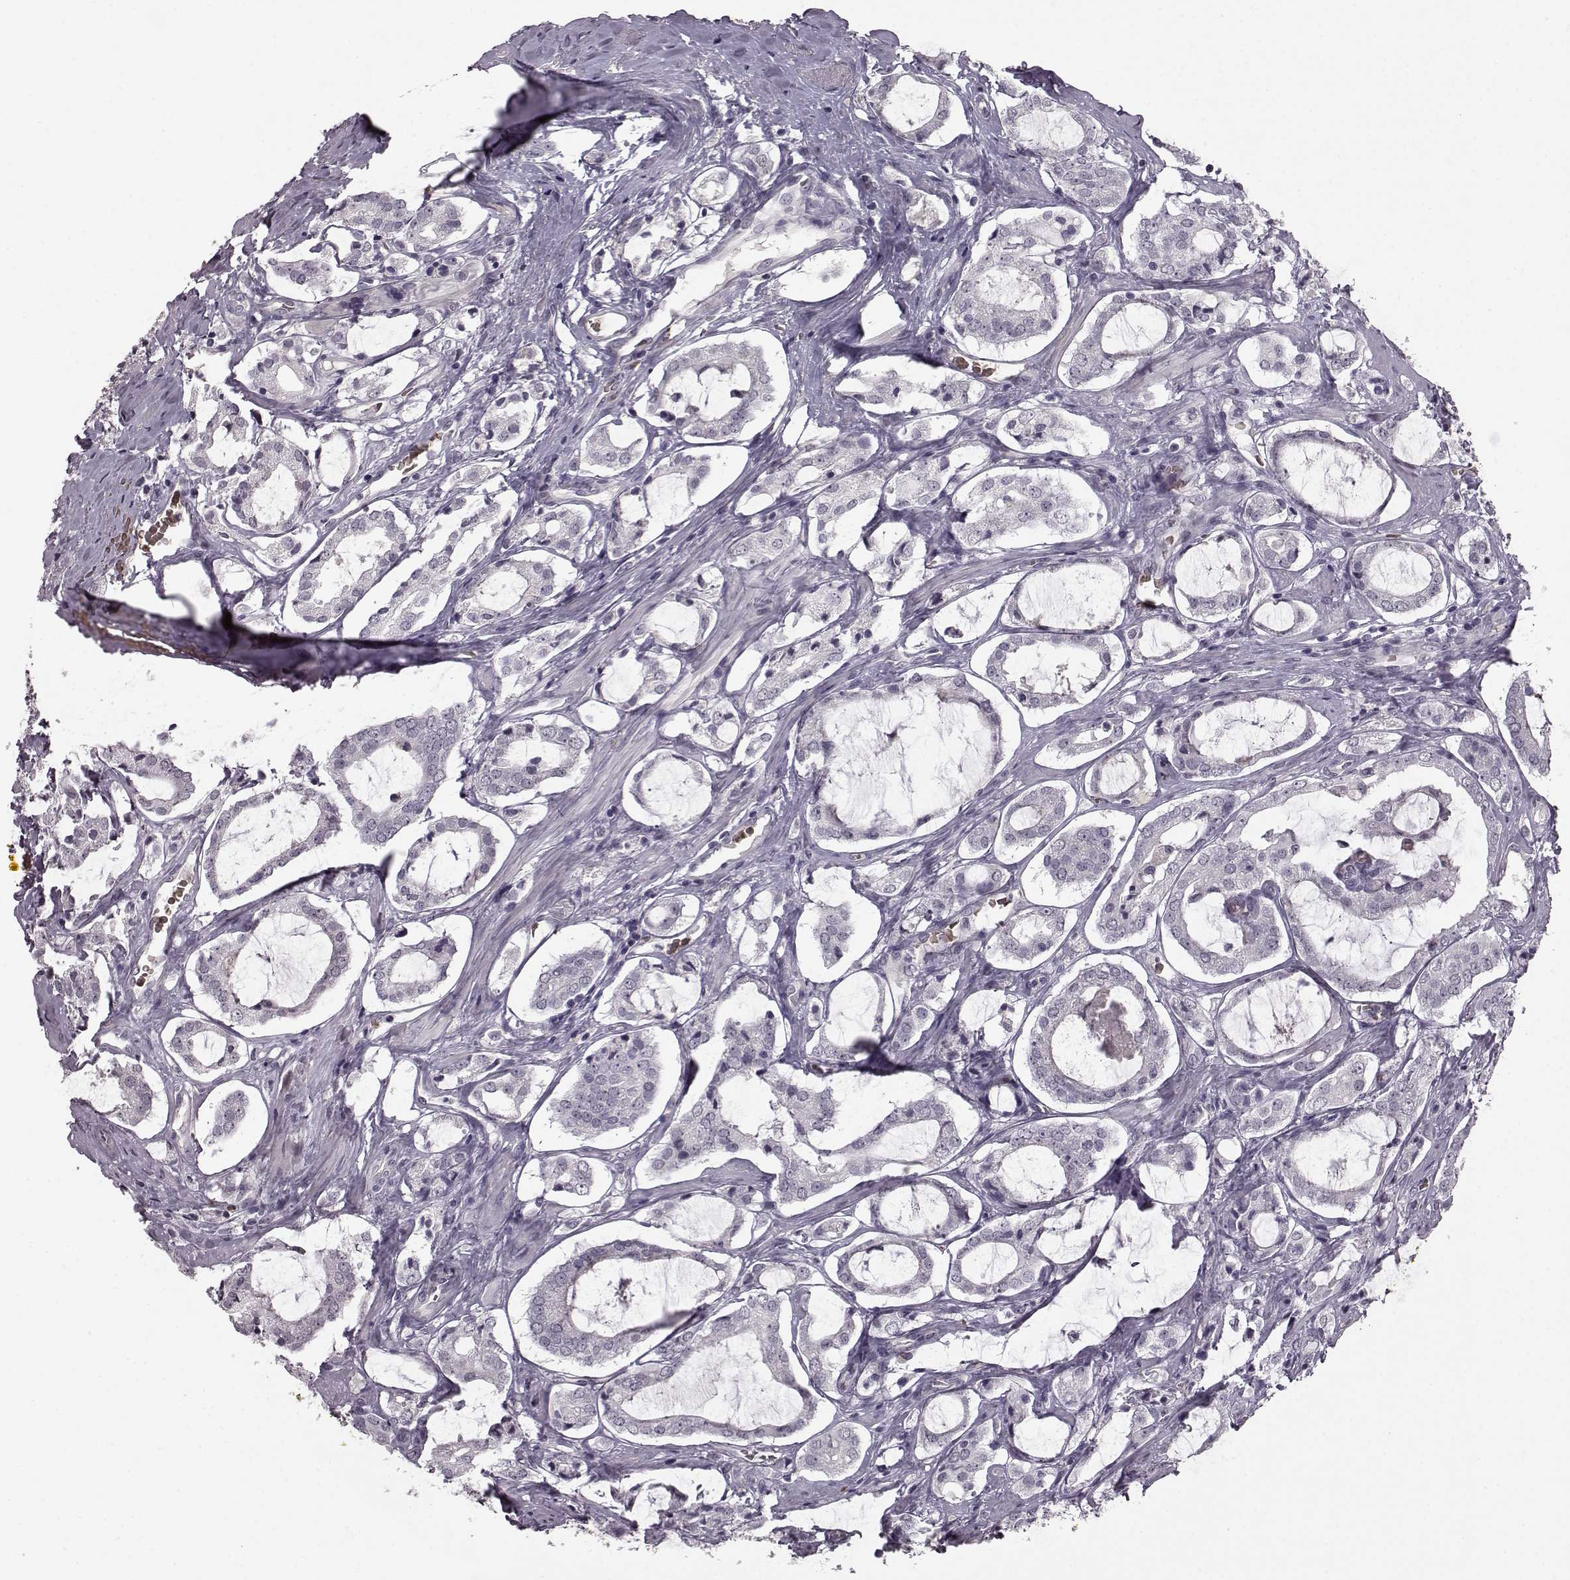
{"staining": {"intensity": "negative", "quantity": "none", "location": "none"}, "tissue": "prostate cancer", "cell_type": "Tumor cells", "image_type": "cancer", "snomed": [{"axis": "morphology", "description": "Adenocarcinoma, NOS"}, {"axis": "topography", "description": "Prostate"}], "caption": "A micrograph of human prostate adenocarcinoma is negative for staining in tumor cells.", "gene": "PROP1", "patient": {"sex": "male", "age": 66}}